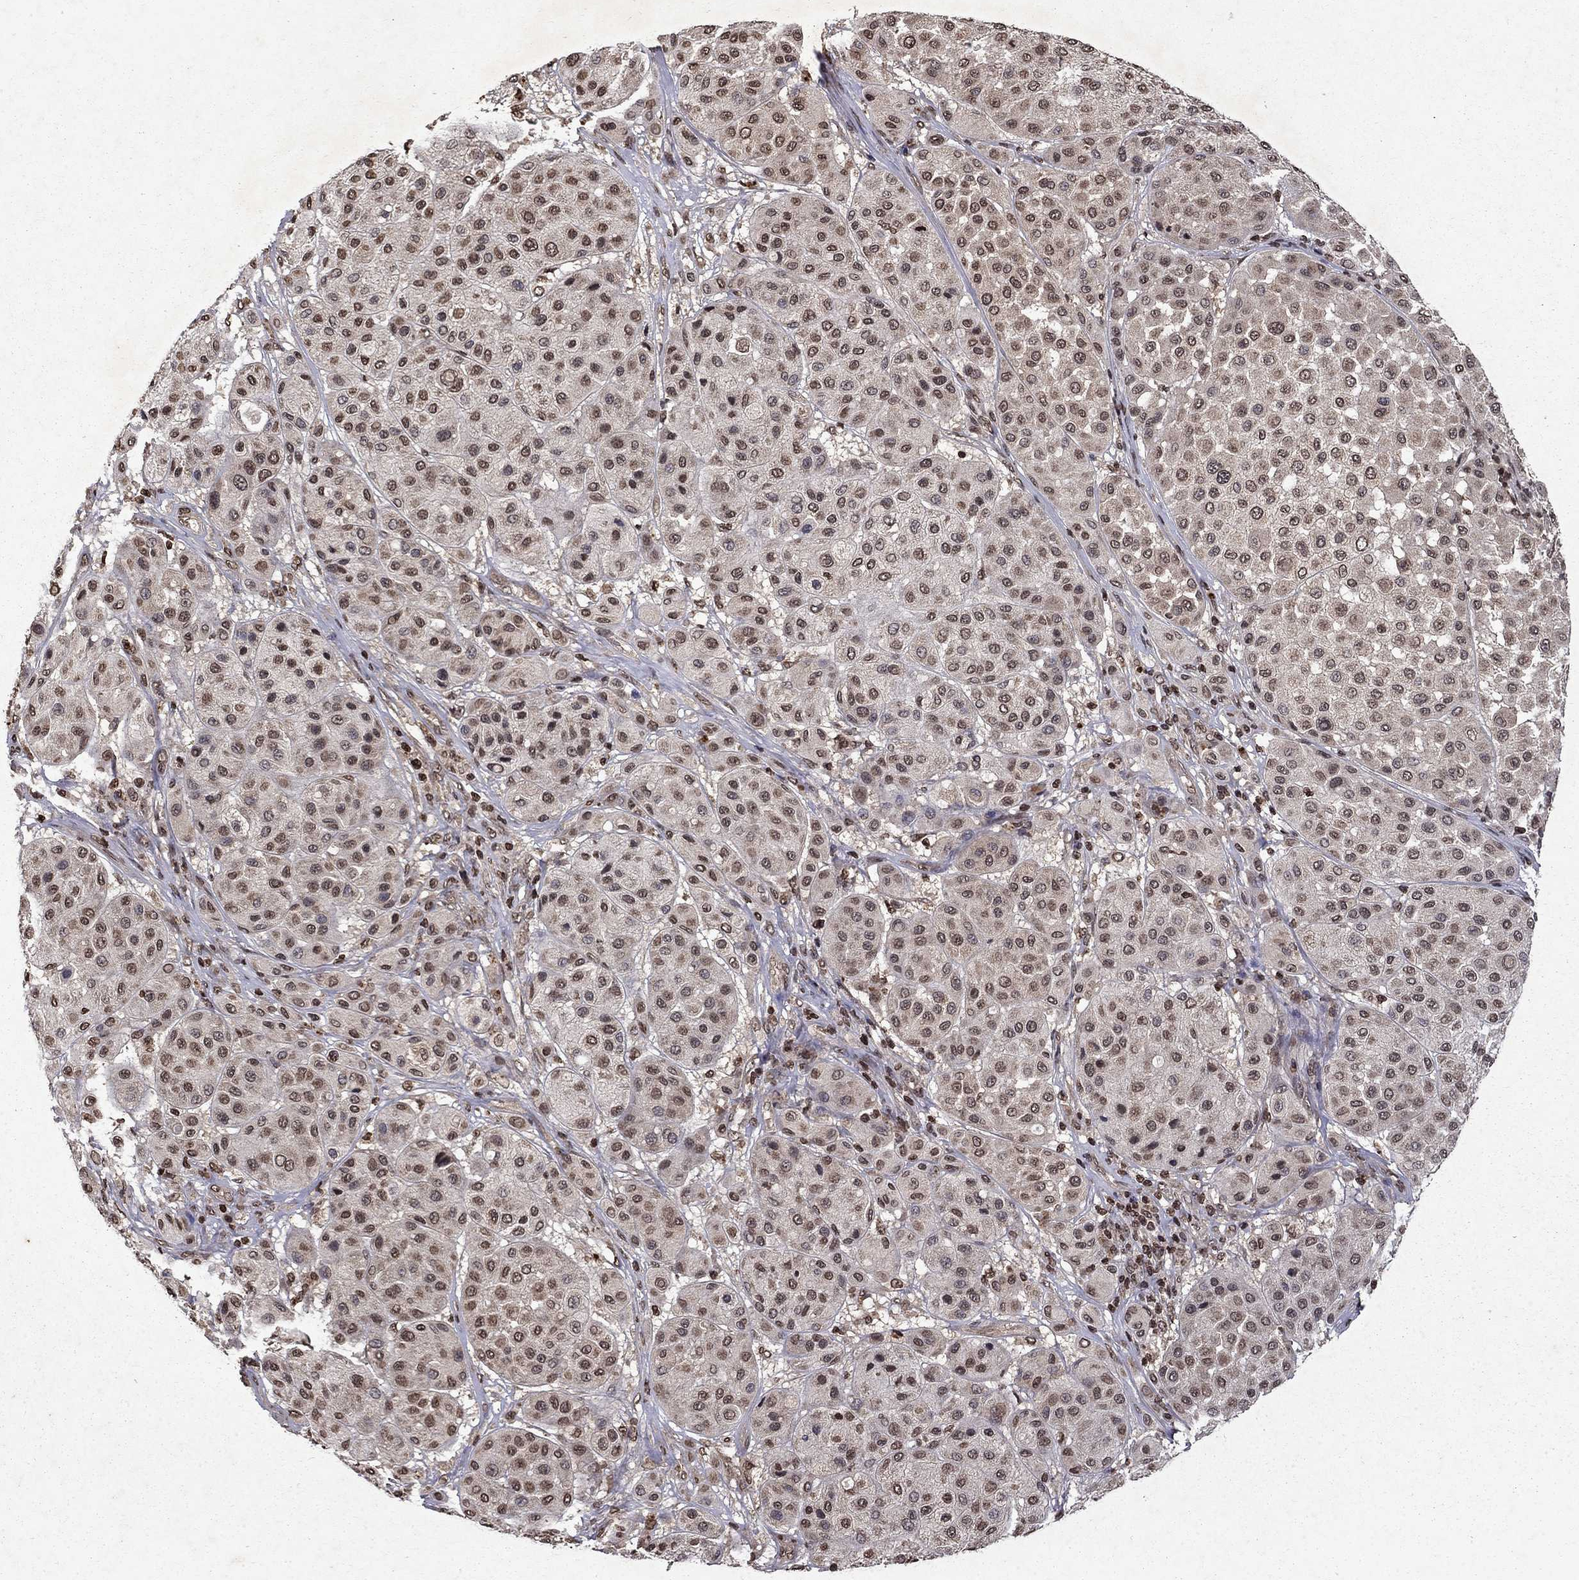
{"staining": {"intensity": "moderate", "quantity": "25%-75%", "location": "nuclear"}, "tissue": "melanoma", "cell_type": "Tumor cells", "image_type": "cancer", "snomed": [{"axis": "morphology", "description": "Malignant melanoma, Metastatic site"}, {"axis": "topography", "description": "Smooth muscle"}], "caption": "Human malignant melanoma (metastatic site) stained with a protein marker exhibits moderate staining in tumor cells.", "gene": "PIN4", "patient": {"sex": "male", "age": 41}}